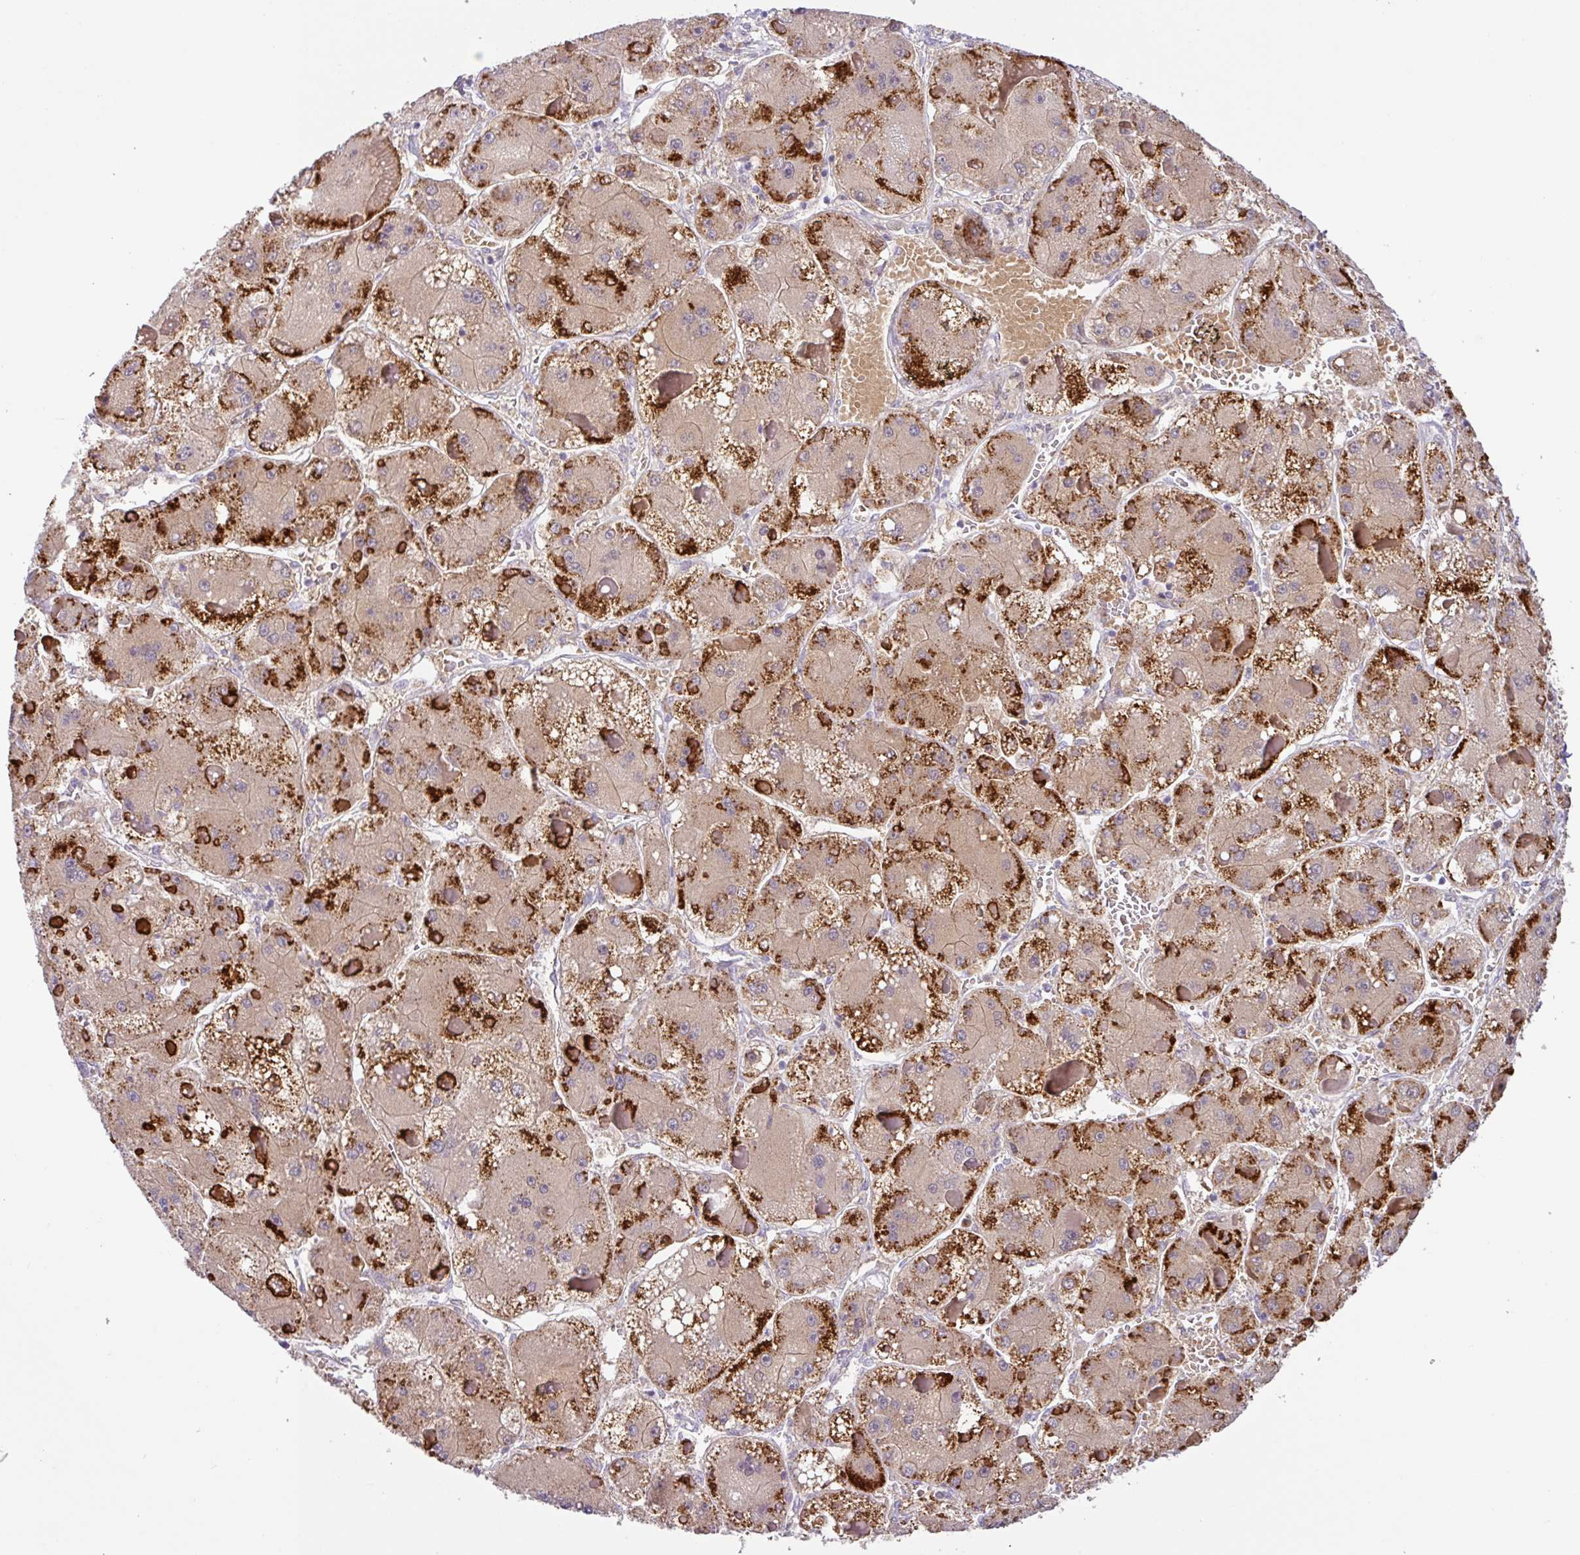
{"staining": {"intensity": "strong", "quantity": "25%-75%", "location": "cytoplasmic/membranous"}, "tissue": "liver cancer", "cell_type": "Tumor cells", "image_type": "cancer", "snomed": [{"axis": "morphology", "description": "Carcinoma, Hepatocellular, NOS"}, {"axis": "topography", "description": "Liver"}], "caption": "Hepatocellular carcinoma (liver) tissue exhibits strong cytoplasmic/membranous expression in about 25%-75% of tumor cells, visualized by immunohistochemistry.", "gene": "TONSL", "patient": {"sex": "female", "age": 73}}